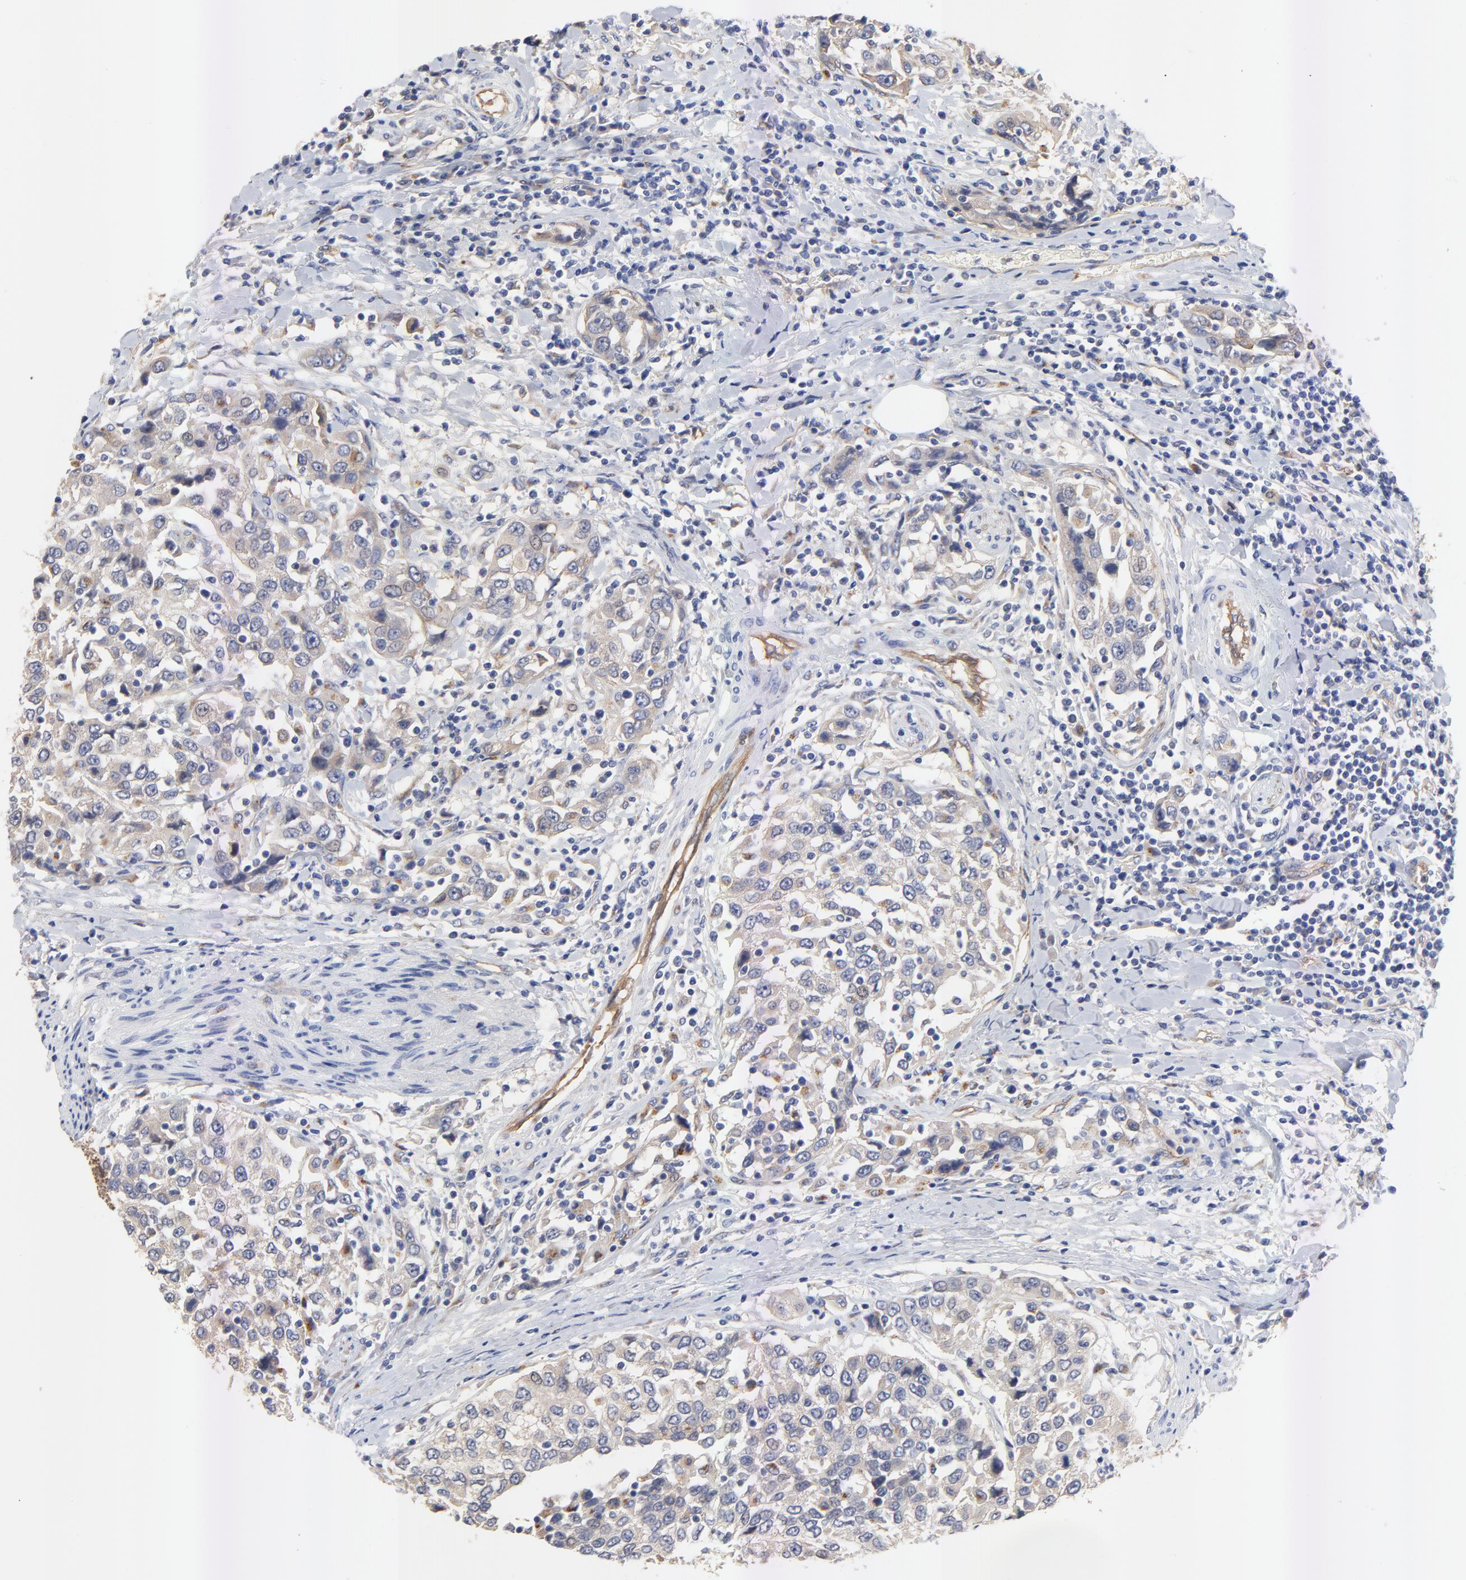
{"staining": {"intensity": "weak", "quantity": ">75%", "location": "cytoplasmic/membranous"}, "tissue": "urothelial cancer", "cell_type": "Tumor cells", "image_type": "cancer", "snomed": [{"axis": "morphology", "description": "Urothelial carcinoma, High grade"}, {"axis": "topography", "description": "Urinary bladder"}], "caption": "DAB (3,3'-diaminobenzidine) immunohistochemical staining of human urothelial cancer shows weak cytoplasmic/membranous protein positivity in about >75% of tumor cells.", "gene": "FBXL2", "patient": {"sex": "female", "age": 80}}